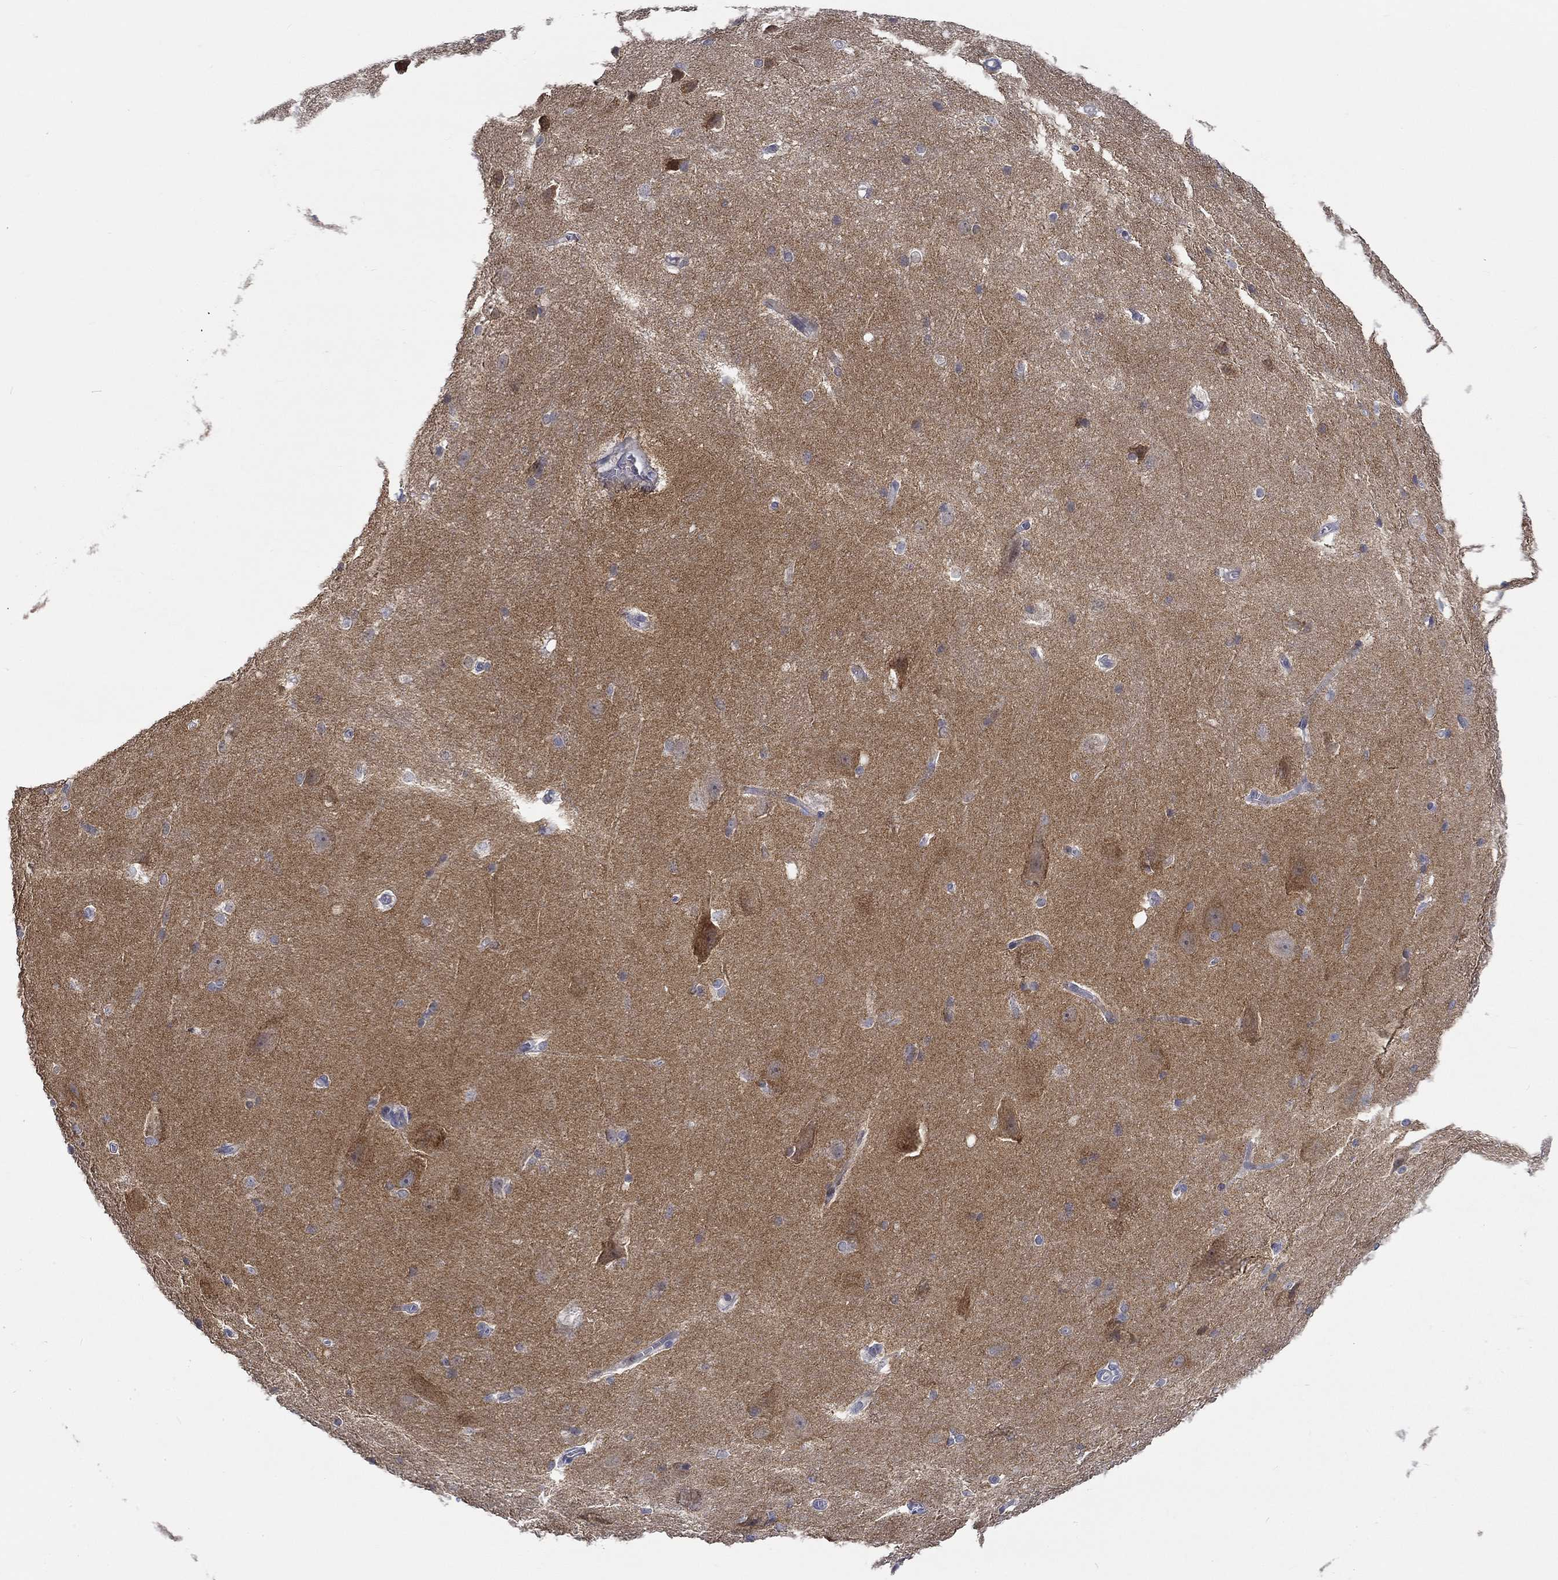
{"staining": {"intensity": "negative", "quantity": "none", "location": "none"}, "tissue": "hippocampus", "cell_type": "Glial cells", "image_type": "normal", "snomed": [{"axis": "morphology", "description": "Normal tissue, NOS"}, {"axis": "topography", "description": "Cerebral cortex"}, {"axis": "topography", "description": "Hippocampus"}], "caption": "IHC histopathology image of unremarkable hippocampus: human hippocampus stained with DAB (3,3'-diaminobenzidine) exhibits no significant protein expression in glial cells.", "gene": "WASF1", "patient": {"sex": "female", "age": 19}}